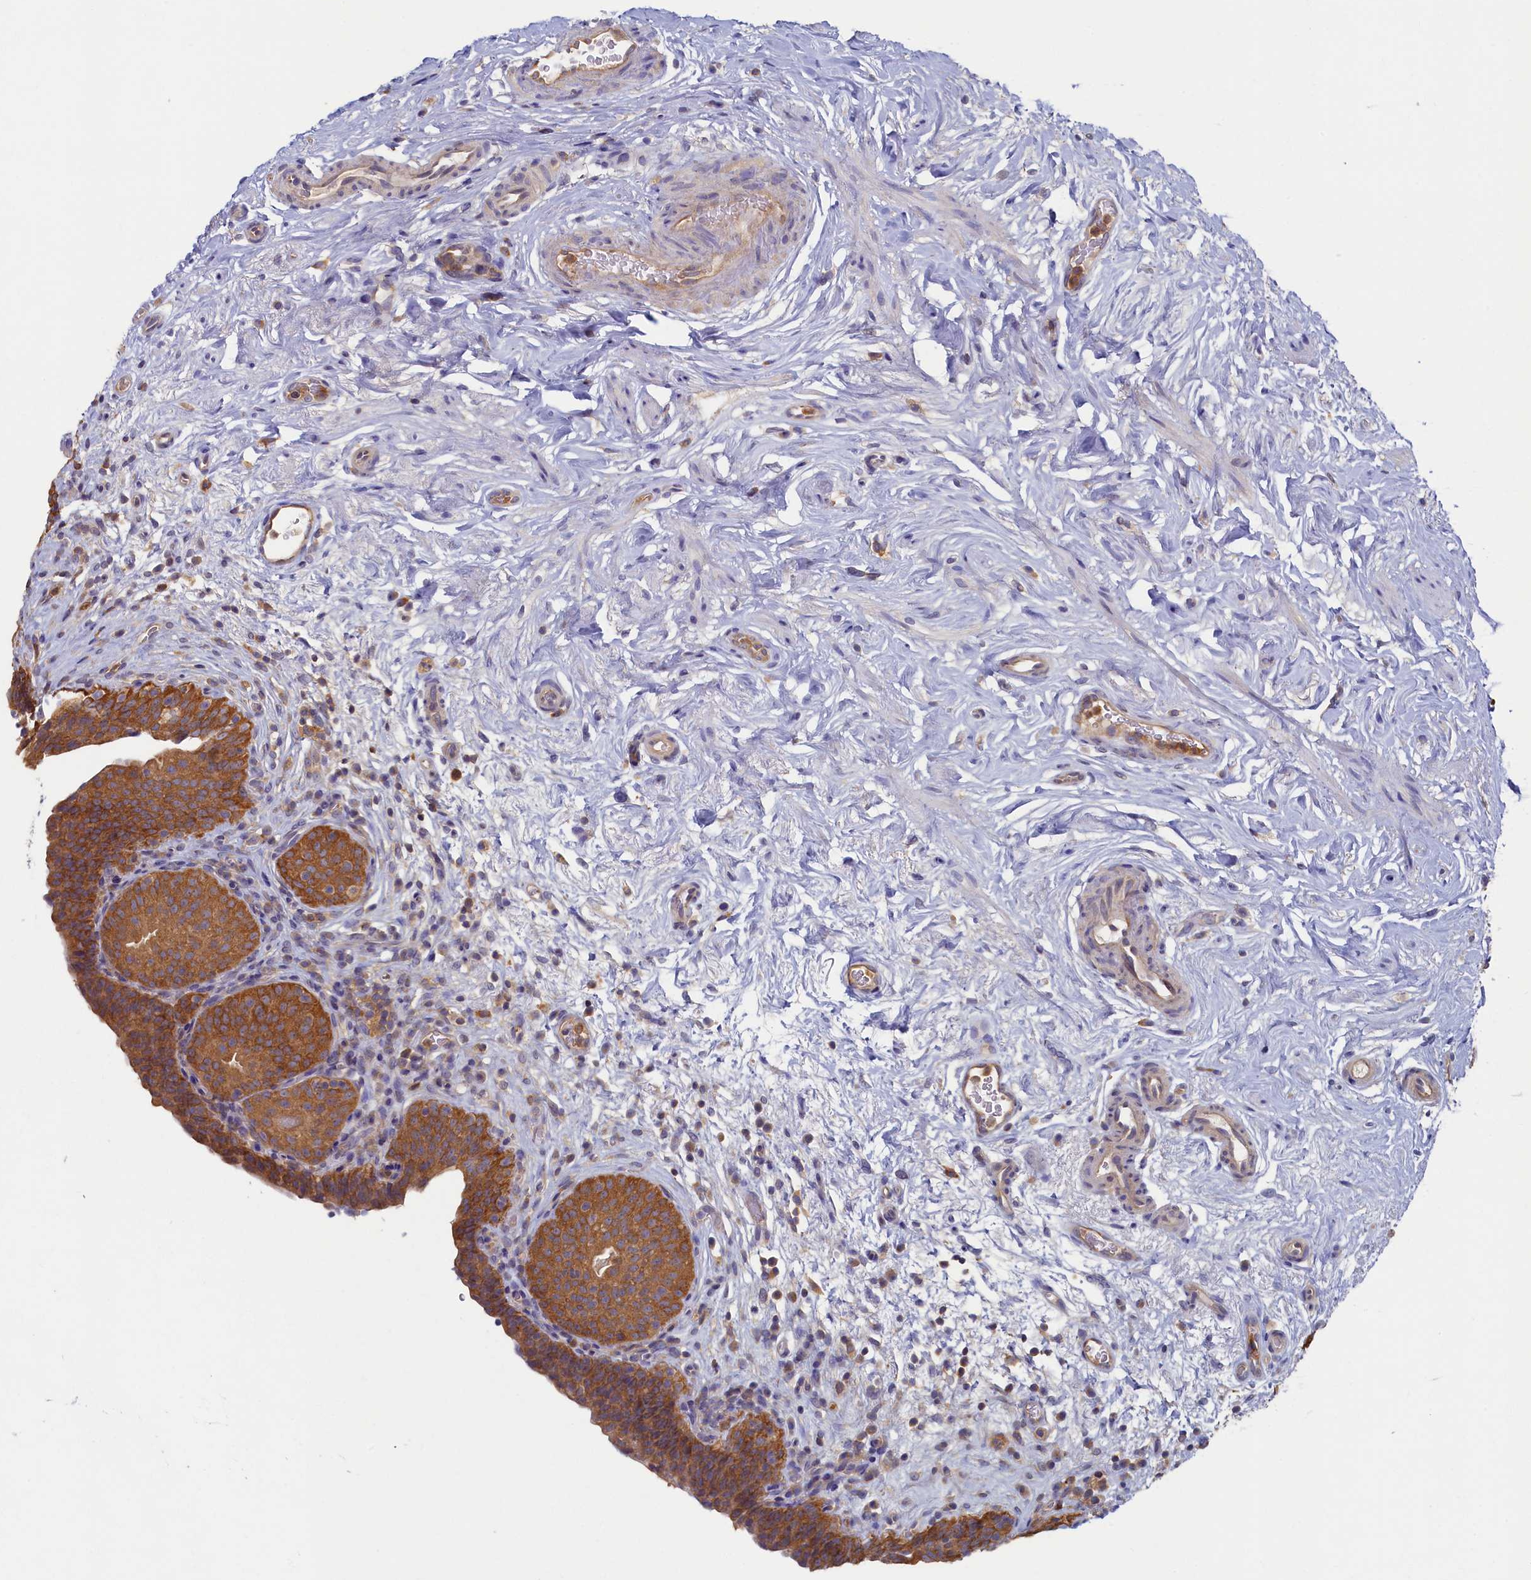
{"staining": {"intensity": "moderate", "quantity": ">75%", "location": "cytoplasmic/membranous"}, "tissue": "urinary bladder", "cell_type": "Urothelial cells", "image_type": "normal", "snomed": [{"axis": "morphology", "description": "Normal tissue, NOS"}, {"axis": "topography", "description": "Urinary bladder"}], "caption": "Urinary bladder stained with immunohistochemistry demonstrates moderate cytoplasmic/membranous positivity in about >75% of urothelial cells. (DAB = brown stain, brightfield microscopy at high magnification).", "gene": "TIMM8B", "patient": {"sex": "male", "age": 83}}